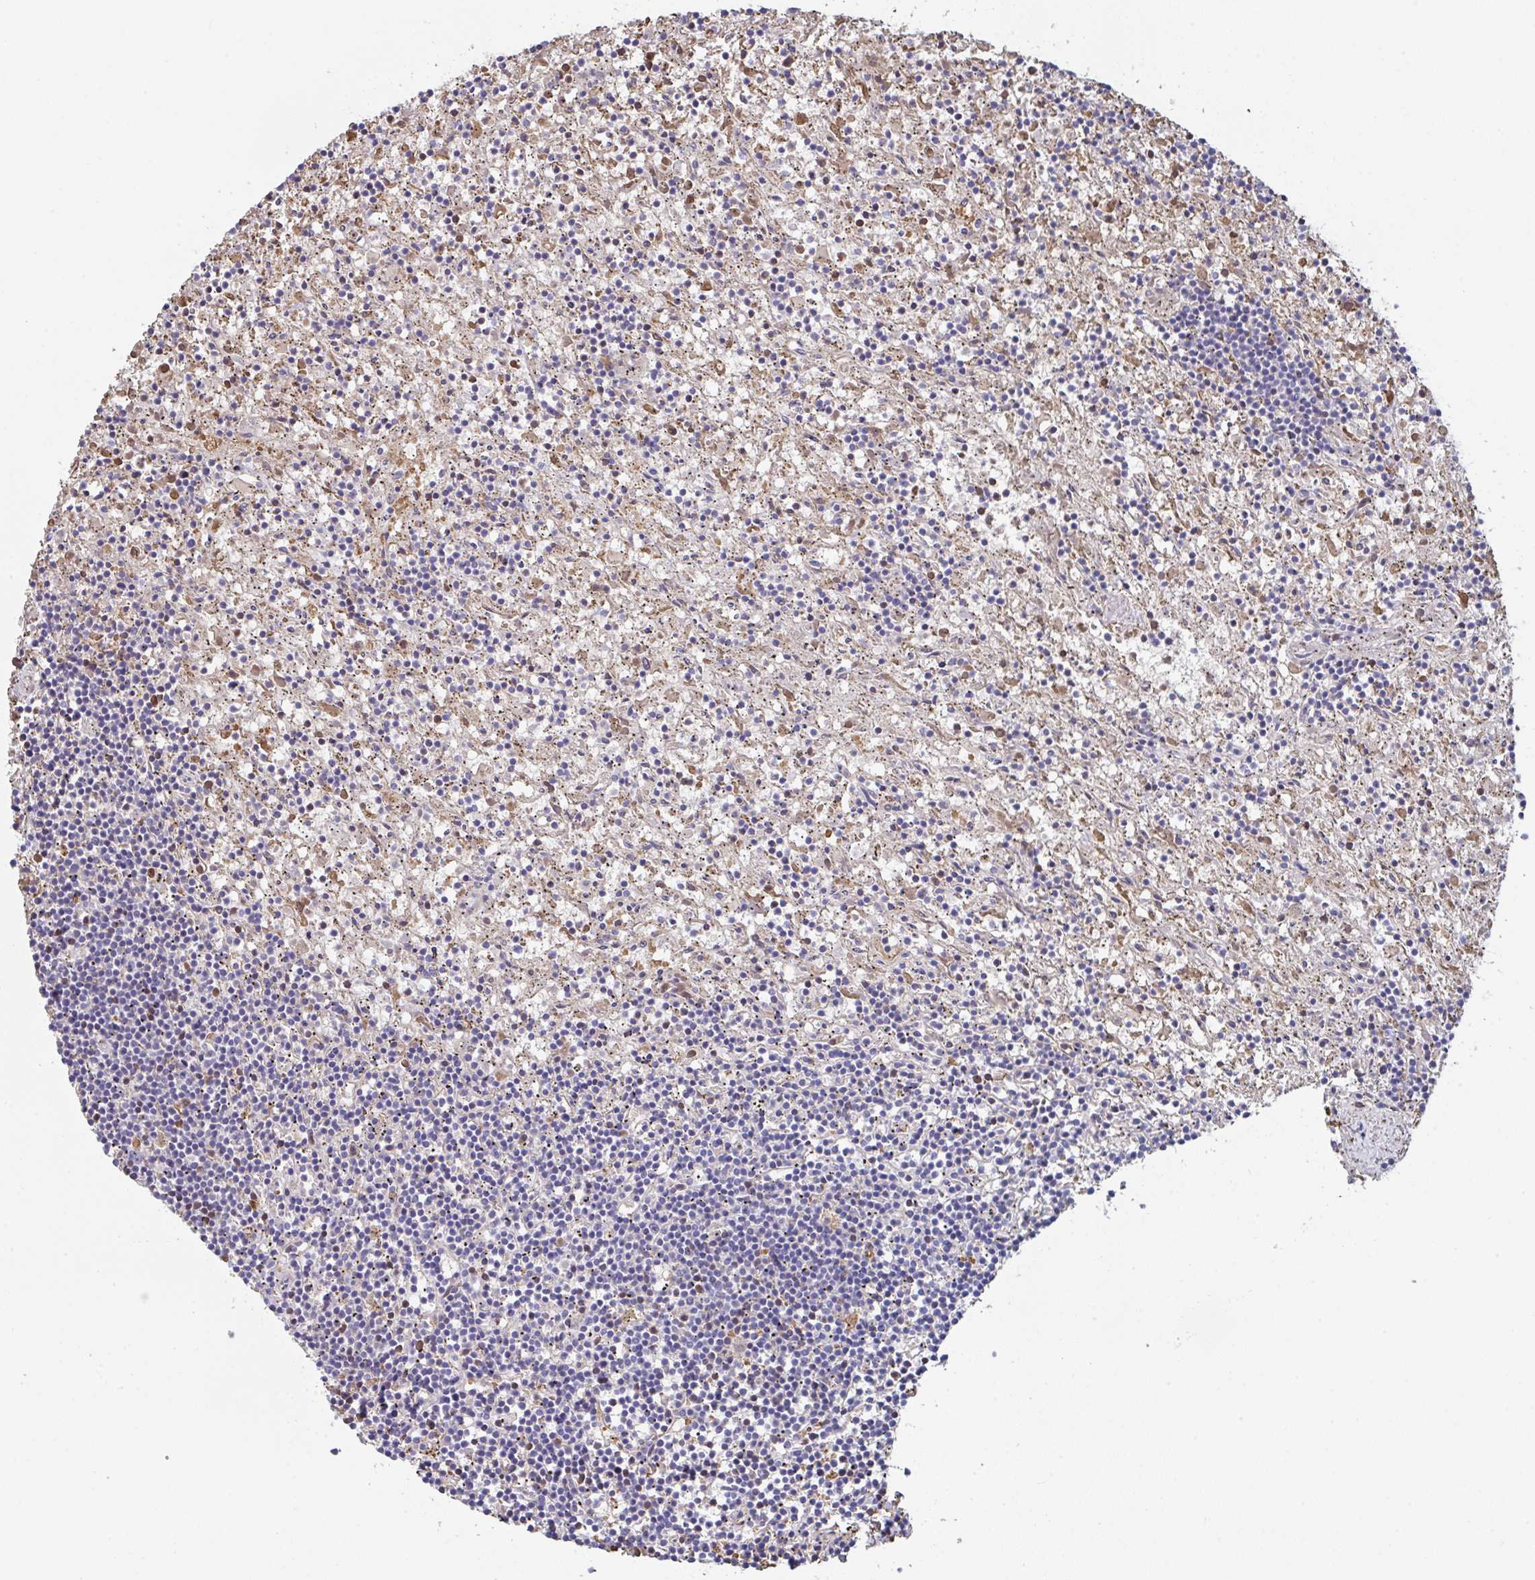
{"staining": {"intensity": "negative", "quantity": "none", "location": "none"}, "tissue": "lymphoma", "cell_type": "Tumor cells", "image_type": "cancer", "snomed": [{"axis": "morphology", "description": "Malignant lymphoma, non-Hodgkin's type, Low grade"}, {"axis": "topography", "description": "Spleen"}], "caption": "Immunohistochemical staining of human lymphoma demonstrates no significant staining in tumor cells.", "gene": "TFAP2C", "patient": {"sex": "male", "age": 76}}